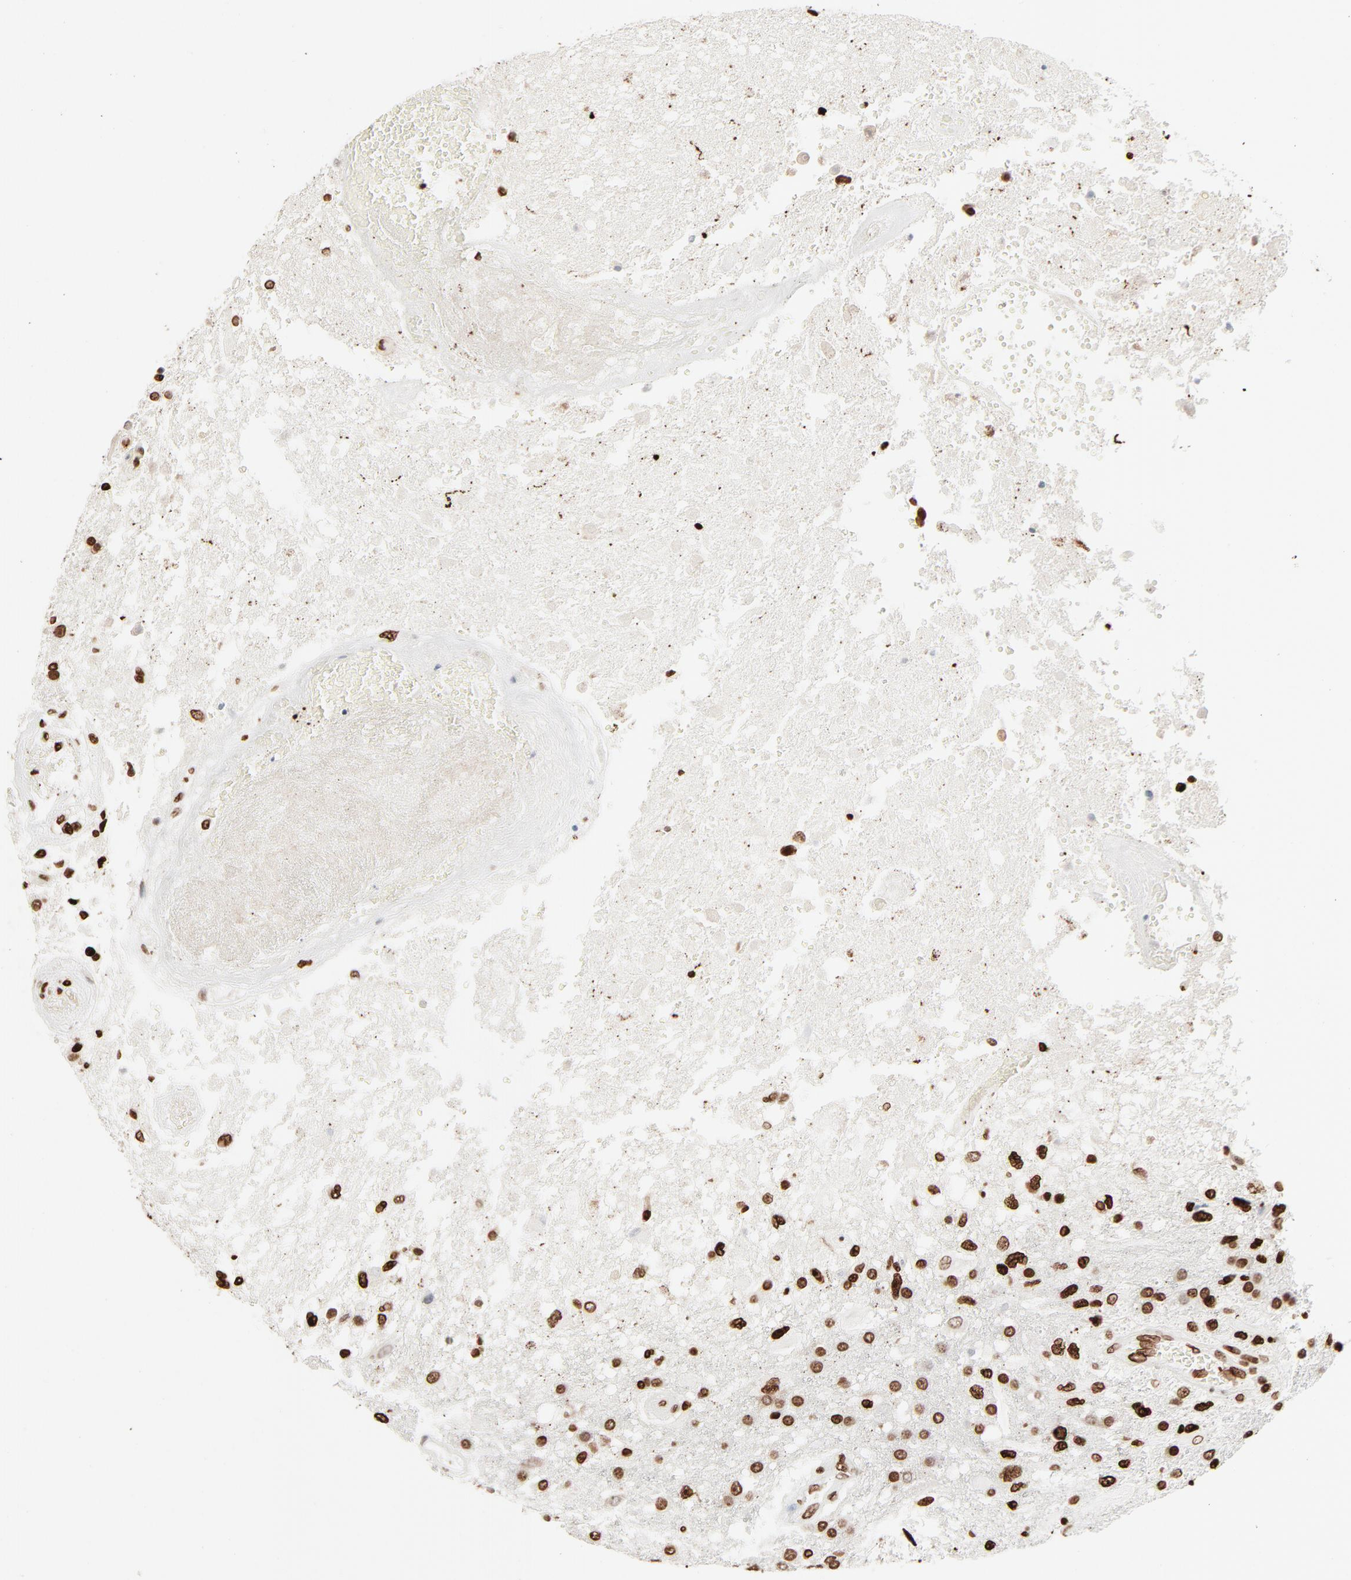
{"staining": {"intensity": "strong", "quantity": ">75%", "location": "nuclear"}, "tissue": "glioma", "cell_type": "Tumor cells", "image_type": "cancer", "snomed": [{"axis": "morphology", "description": "Glioma, malignant, High grade"}, {"axis": "topography", "description": "Cerebral cortex"}], "caption": "Immunohistochemical staining of human malignant glioma (high-grade) exhibits high levels of strong nuclear protein positivity in about >75% of tumor cells.", "gene": "HMGB2", "patient": {"sex": "male", "age": 79}}